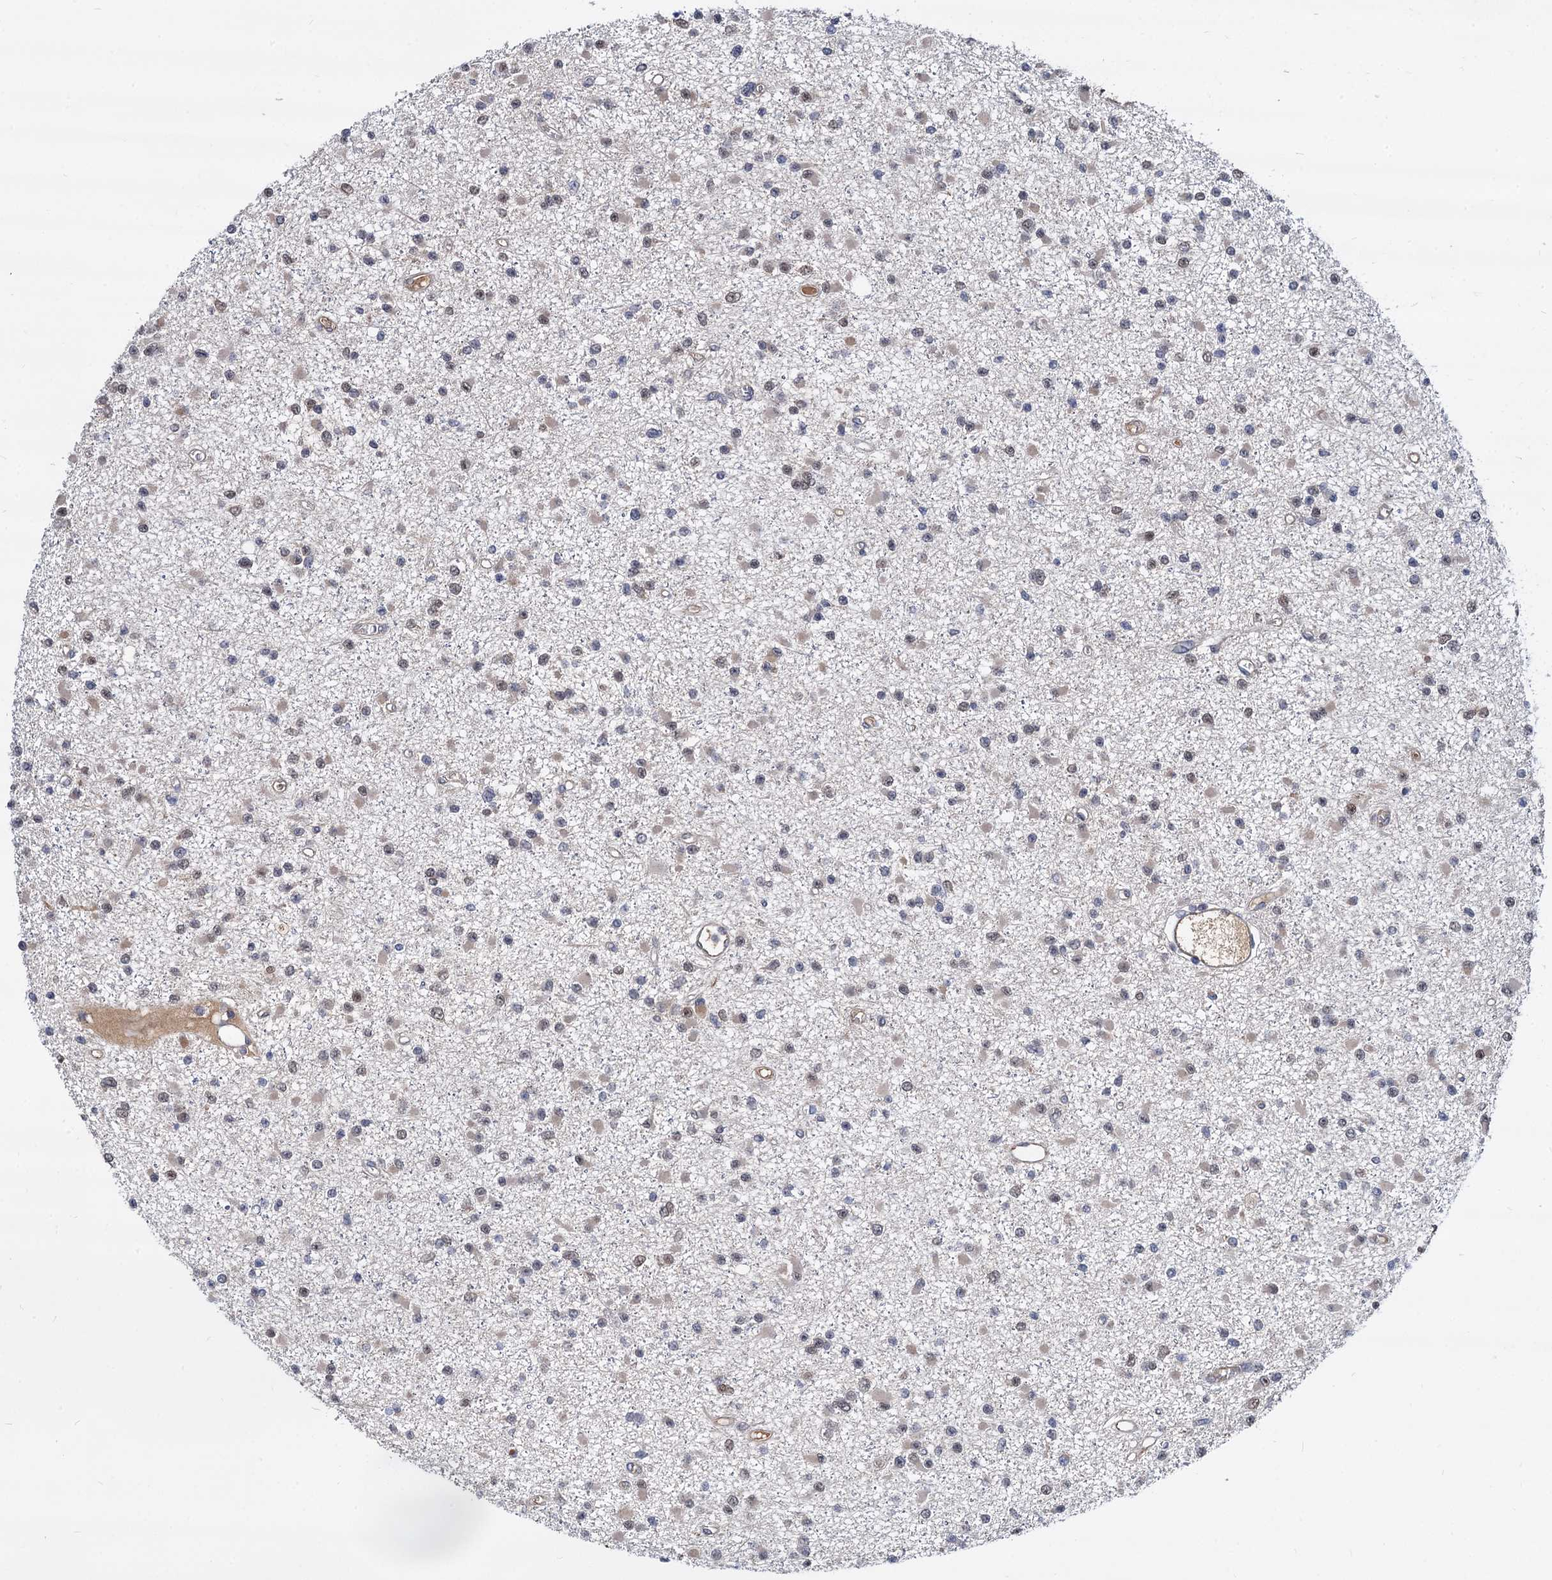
{"staining": {"intensity": "negative", "quantity": "none", "location": "none"}, "tissue": "glioma", "cell_type": "Tumor cells", "image_type": "cancer", "snomed": [{"axis": "morphology", "description": "Glioma, malignant, Low grade"}, {"axis": "topography", "description": "Brain"}], "caption": "There is no significant expression in tumor cells of glioma.", "gene": "PSMD4", "patient": {"sex": "female", "age": 22}}